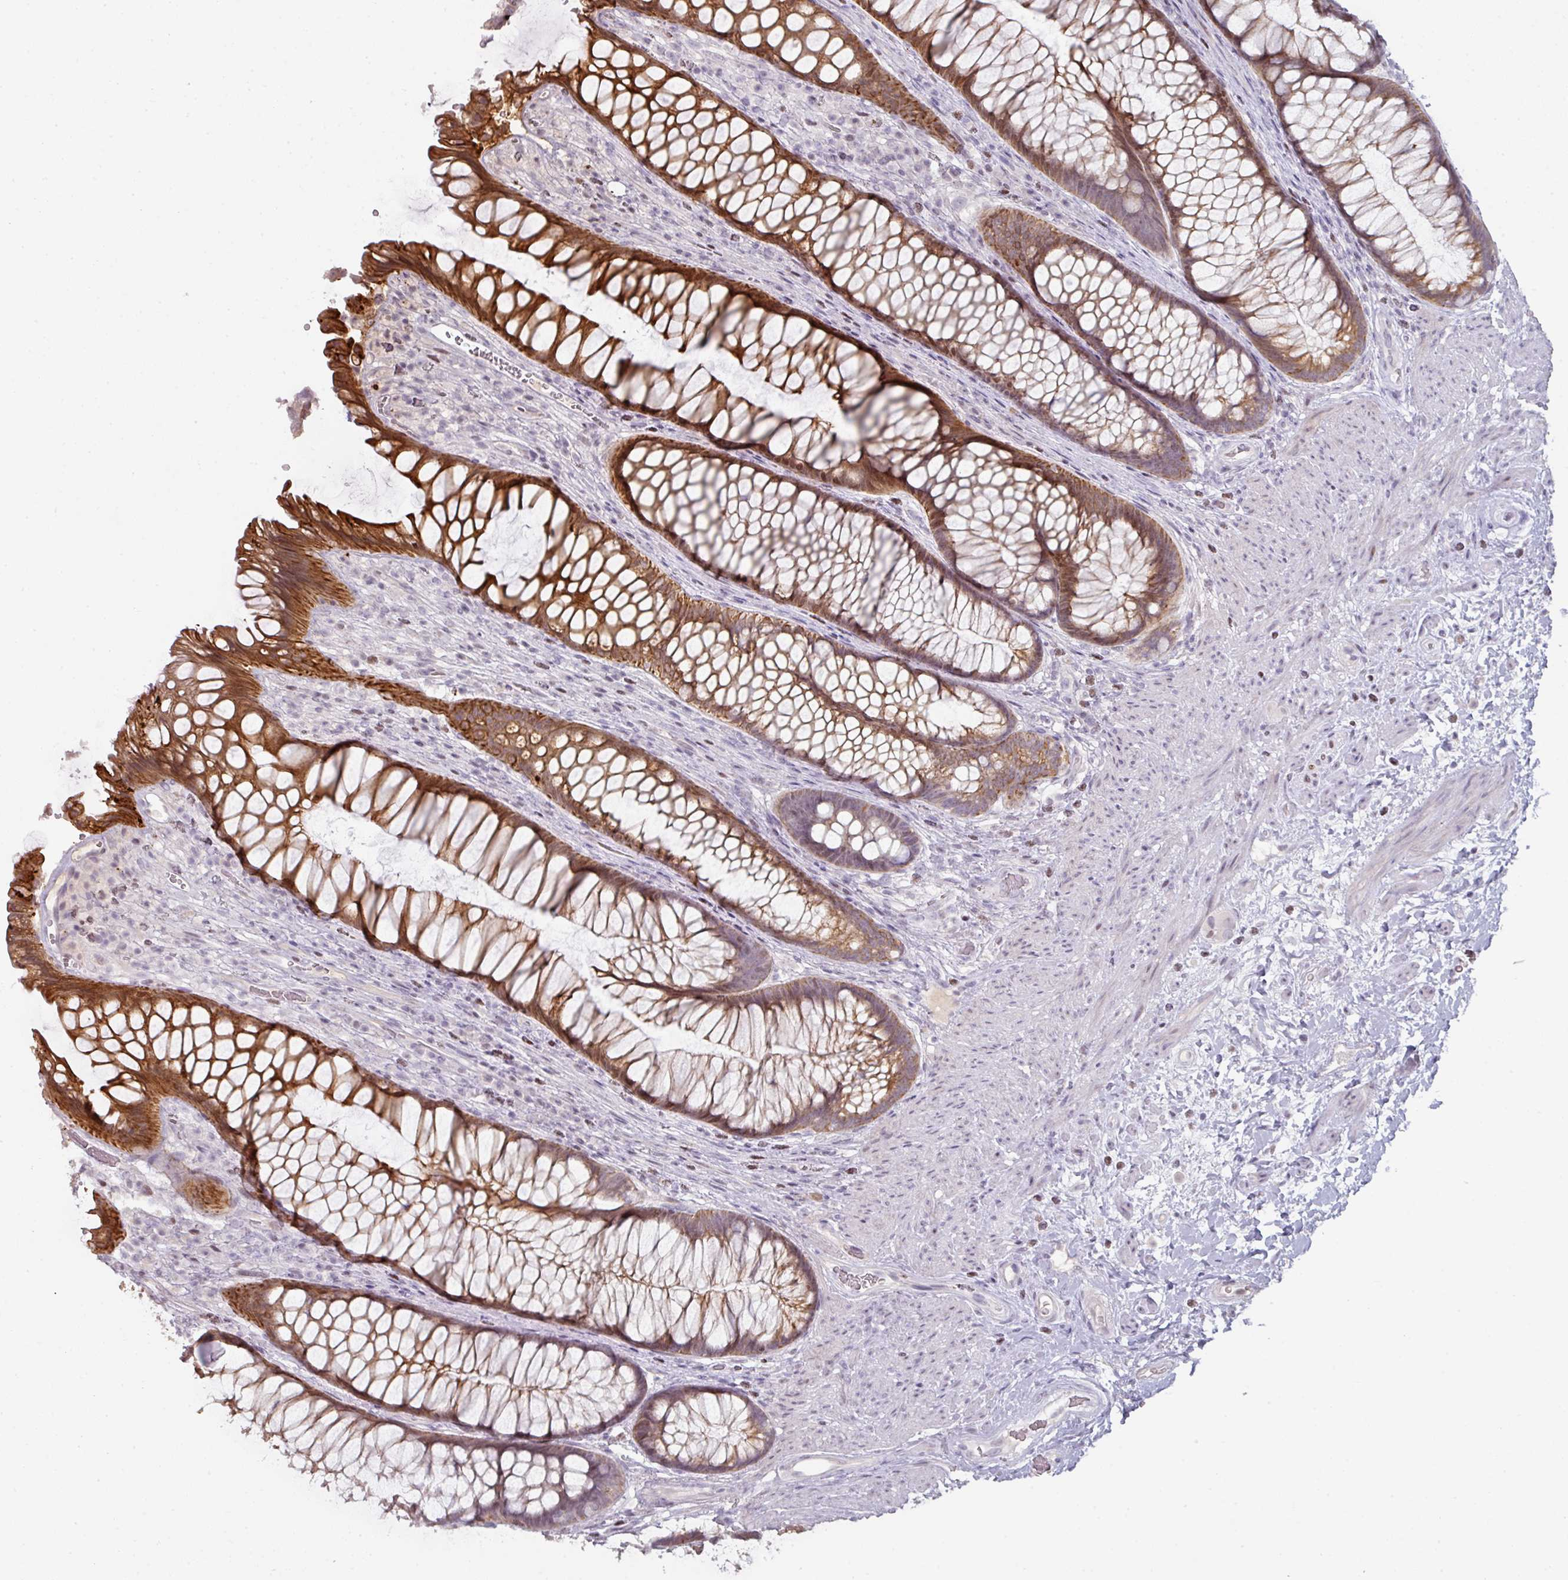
{"staining": {"intensity": "strong", "quantity": ">75%", "location": "cytoplasmic/membranous"}, "tissue": "rectum", "cell_type": "Glandular cells", "image_type": "normal", "snomed": [{"axis": "morphology", "description": "Normal tissue, NOS"}, {"axis": "topography", "description": "Smooth muscle"}, {"axis": "topography", "description": "Rectum"}], "caption": "Brown immunohistochemical staining in benign human rectum reveals strong cytoplasmic/membranous positivity in about >75% of glandular cells. (DAB (3,3'-diaminobenzidine) IHC with brightfield microscopy, high magnification).", "gene": "GTF2H3", "patient": {"sex": "male", "age": 53}}